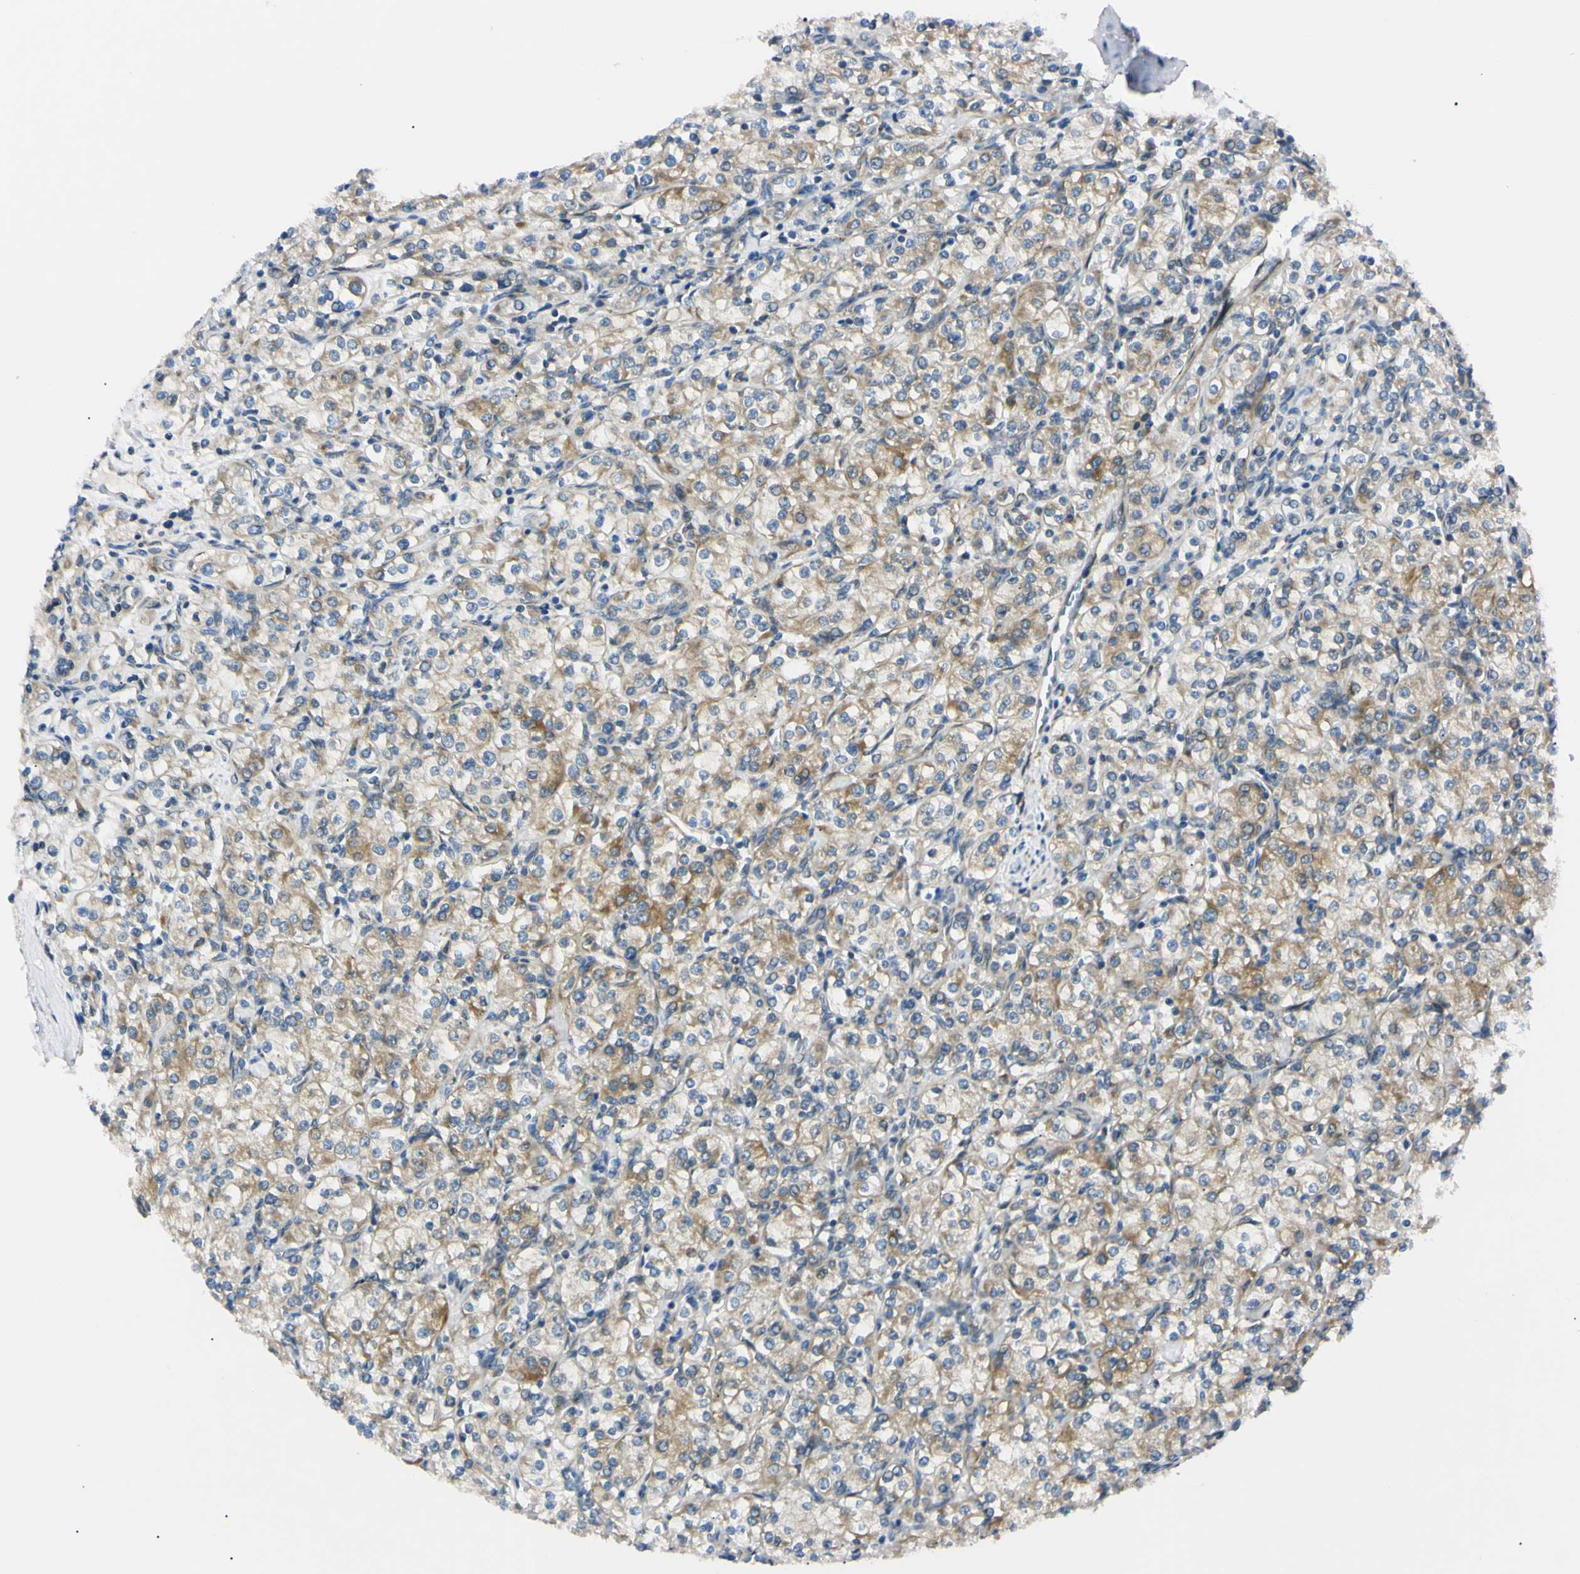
{"staining": {"intensity": "weak", "quantity": ">75%", "location": "cytoplasmic/membranous"}, "tissue": "renal cancer", "cell_type": "Tumor cells", "image_type": "cancer", "snomed": [{"axis": "morphology", "description": "Adenocarcinoma, NOS"}, {"axis": "topography", "description": "Kidney"}], "caption": "Protein staining of renal cancer (adenocarcinoma) tissue shows weak cytoplasmic/membranous expression in about >75% of tumor cells.", "gene": "IER3IP1", "patient": {"sex": "male", "age": 77}}